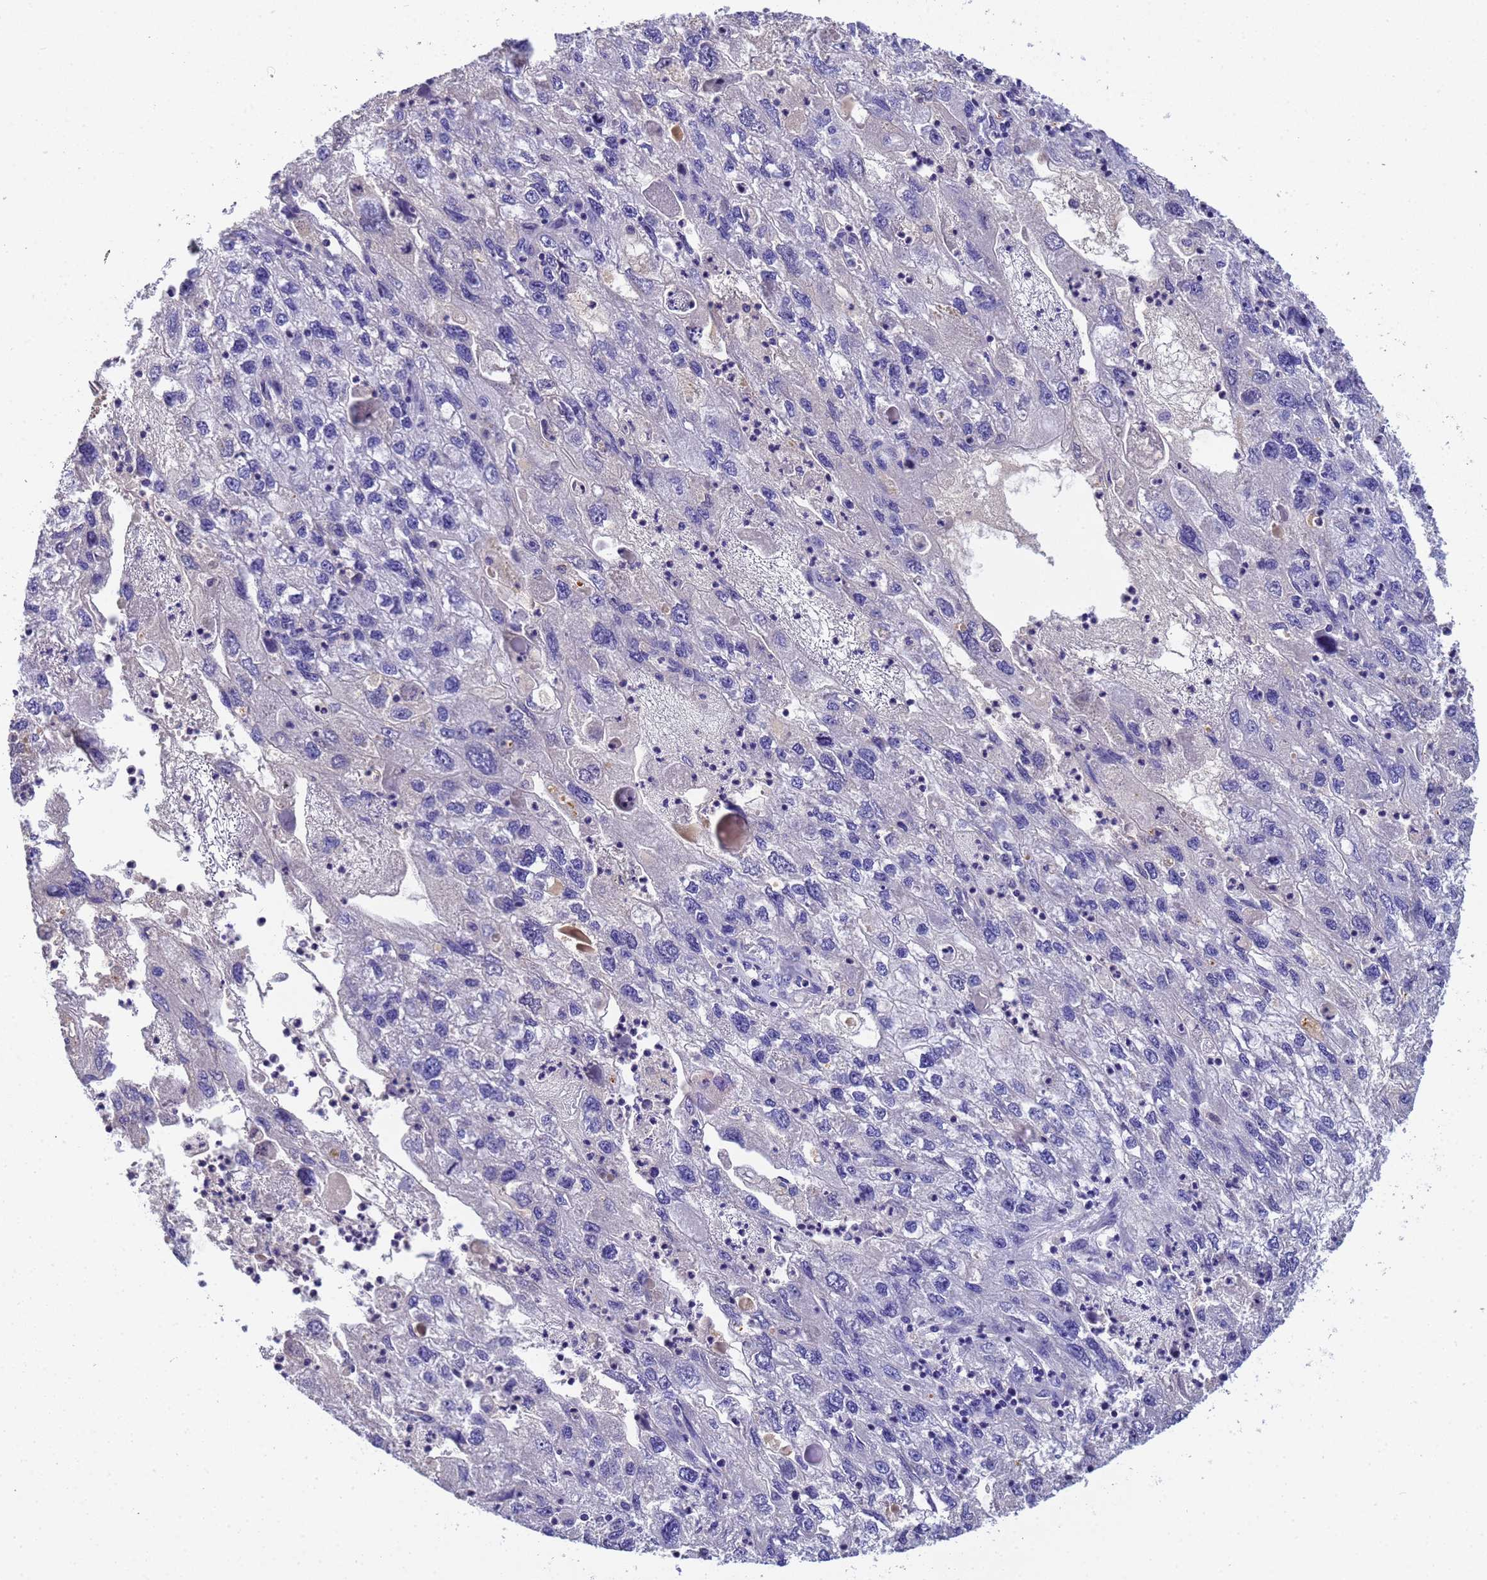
{"staining": {"intensity": "negative", "quantity": "none", "location": "none"}, "tissue": "endometrial cancer", "cell_type": "Tumor cells", "image_type": "cancer", "snomed": [{"axis": "morphology", "description": "Adenocarcinoma, NOS"}, {"axis": "topography", "description": "Endometrium"}], "caption": "Immunohistochemical staining of human endometrial cancer (adenocarcinoma) exhibits no significant expression in tumor cells.", "gene": "TBCD", "patient": {"sex": "female", "age": 49}}